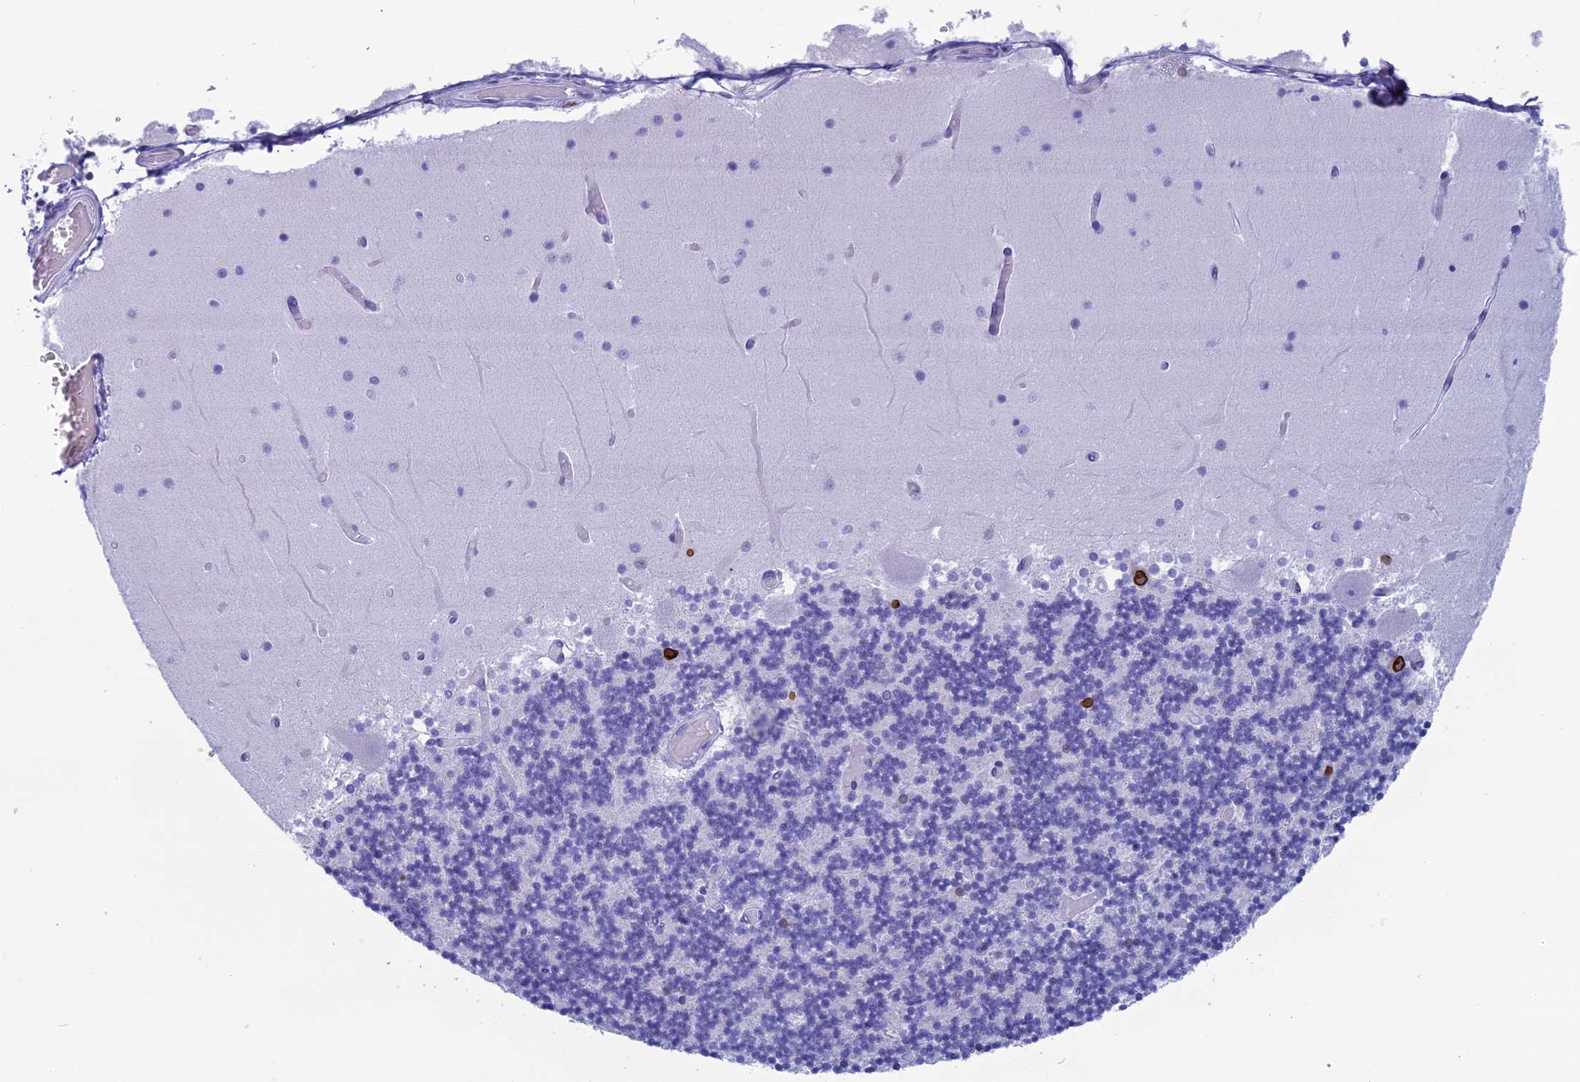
{"staining": {"intensity": "moderate", "quantity": "25%-75%", "location": "cytoplasmic/membranous,nuclear"}, "tissue": "cerebellum", "cell_type": "Cells in granular layer", "image_type": "normal", "snomed": [{"axis": "morphology", "description": "Normal tissue, NOS"}, {"axis": "topography", "description": "Cerebellum"}], "caption": "Cells in granular layer show medium levels of moderate cytoplasmic/membranous,nuclear staining in approximately 25%-75% of cells in normal cerebellum.", "gene": "FAM169A", "patient": {"sex": "female", "age": 28}}